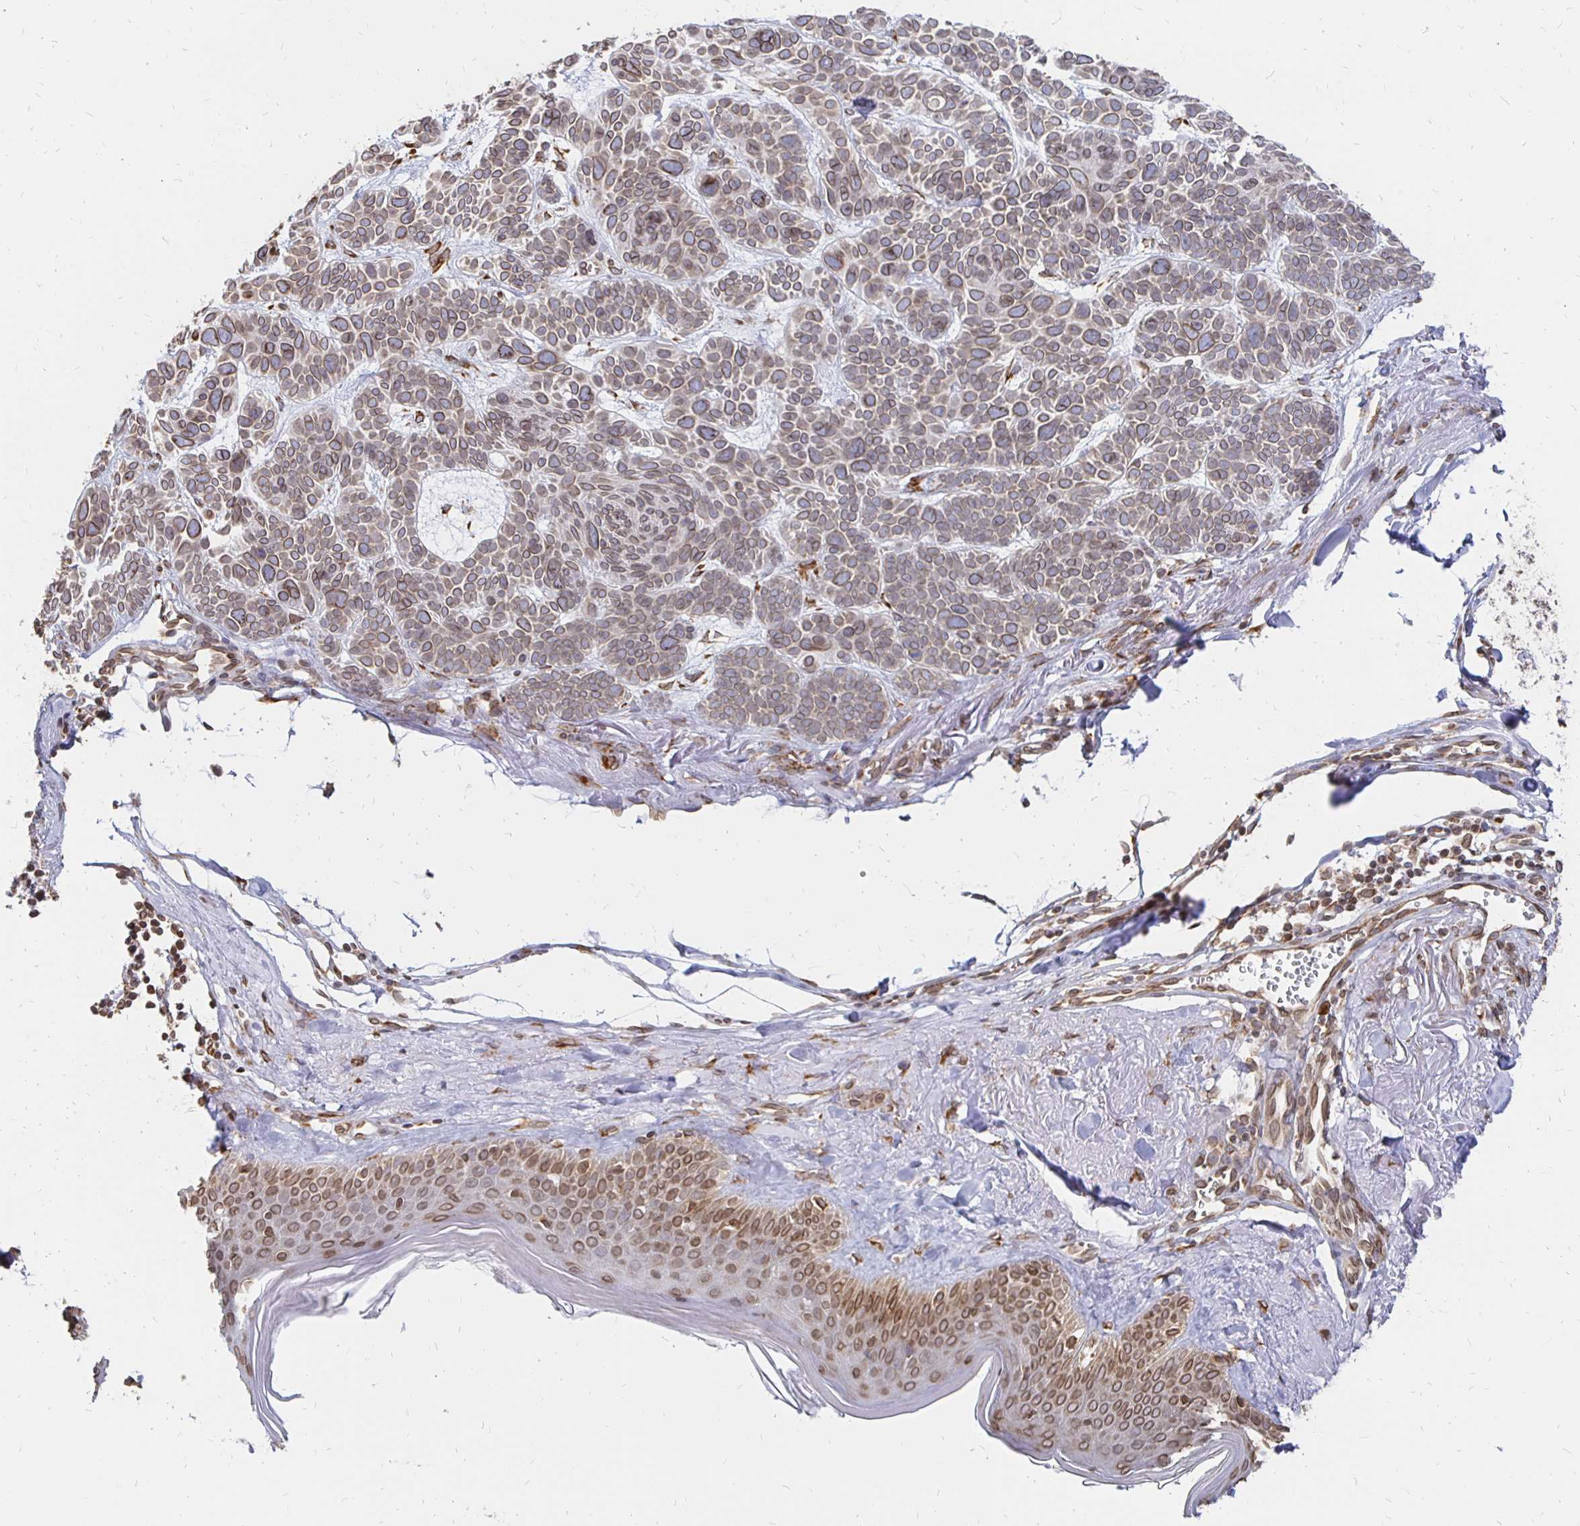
{"staining": {"intensity": "weak", "quantity": ">75%", "location": "cytoplasmic/membranous,nuclear"}, "tissue": "skin cancer", "cell_type": "Tumor cells", "image_type": "cancer", "snomed": [{"axis": "morphology", "description": "Basal cell carcinoma"}, {"axis": "morphology", "description": "BCC, low aggressive"}, {"axis": "topography", "description": "Skin"}, {"axis": "topography", "description": "Skin of face"}], "caption": "Immunohistochemistry staining of skin cancer, which exhibits low levels of weak cytoplasmic/membranous and nuclear staining in about >75% of tumor cells indicating weak cytoplasmic/membranous and nuclear protein staining. The staining was performed using DAB (3,3'-diaminobenzidine) (brown) for protein detection and nuclei were counterstained in hematoxylin (blue).", "gene": "PELI3", "patient": {"sex": "male", "age": 73}}